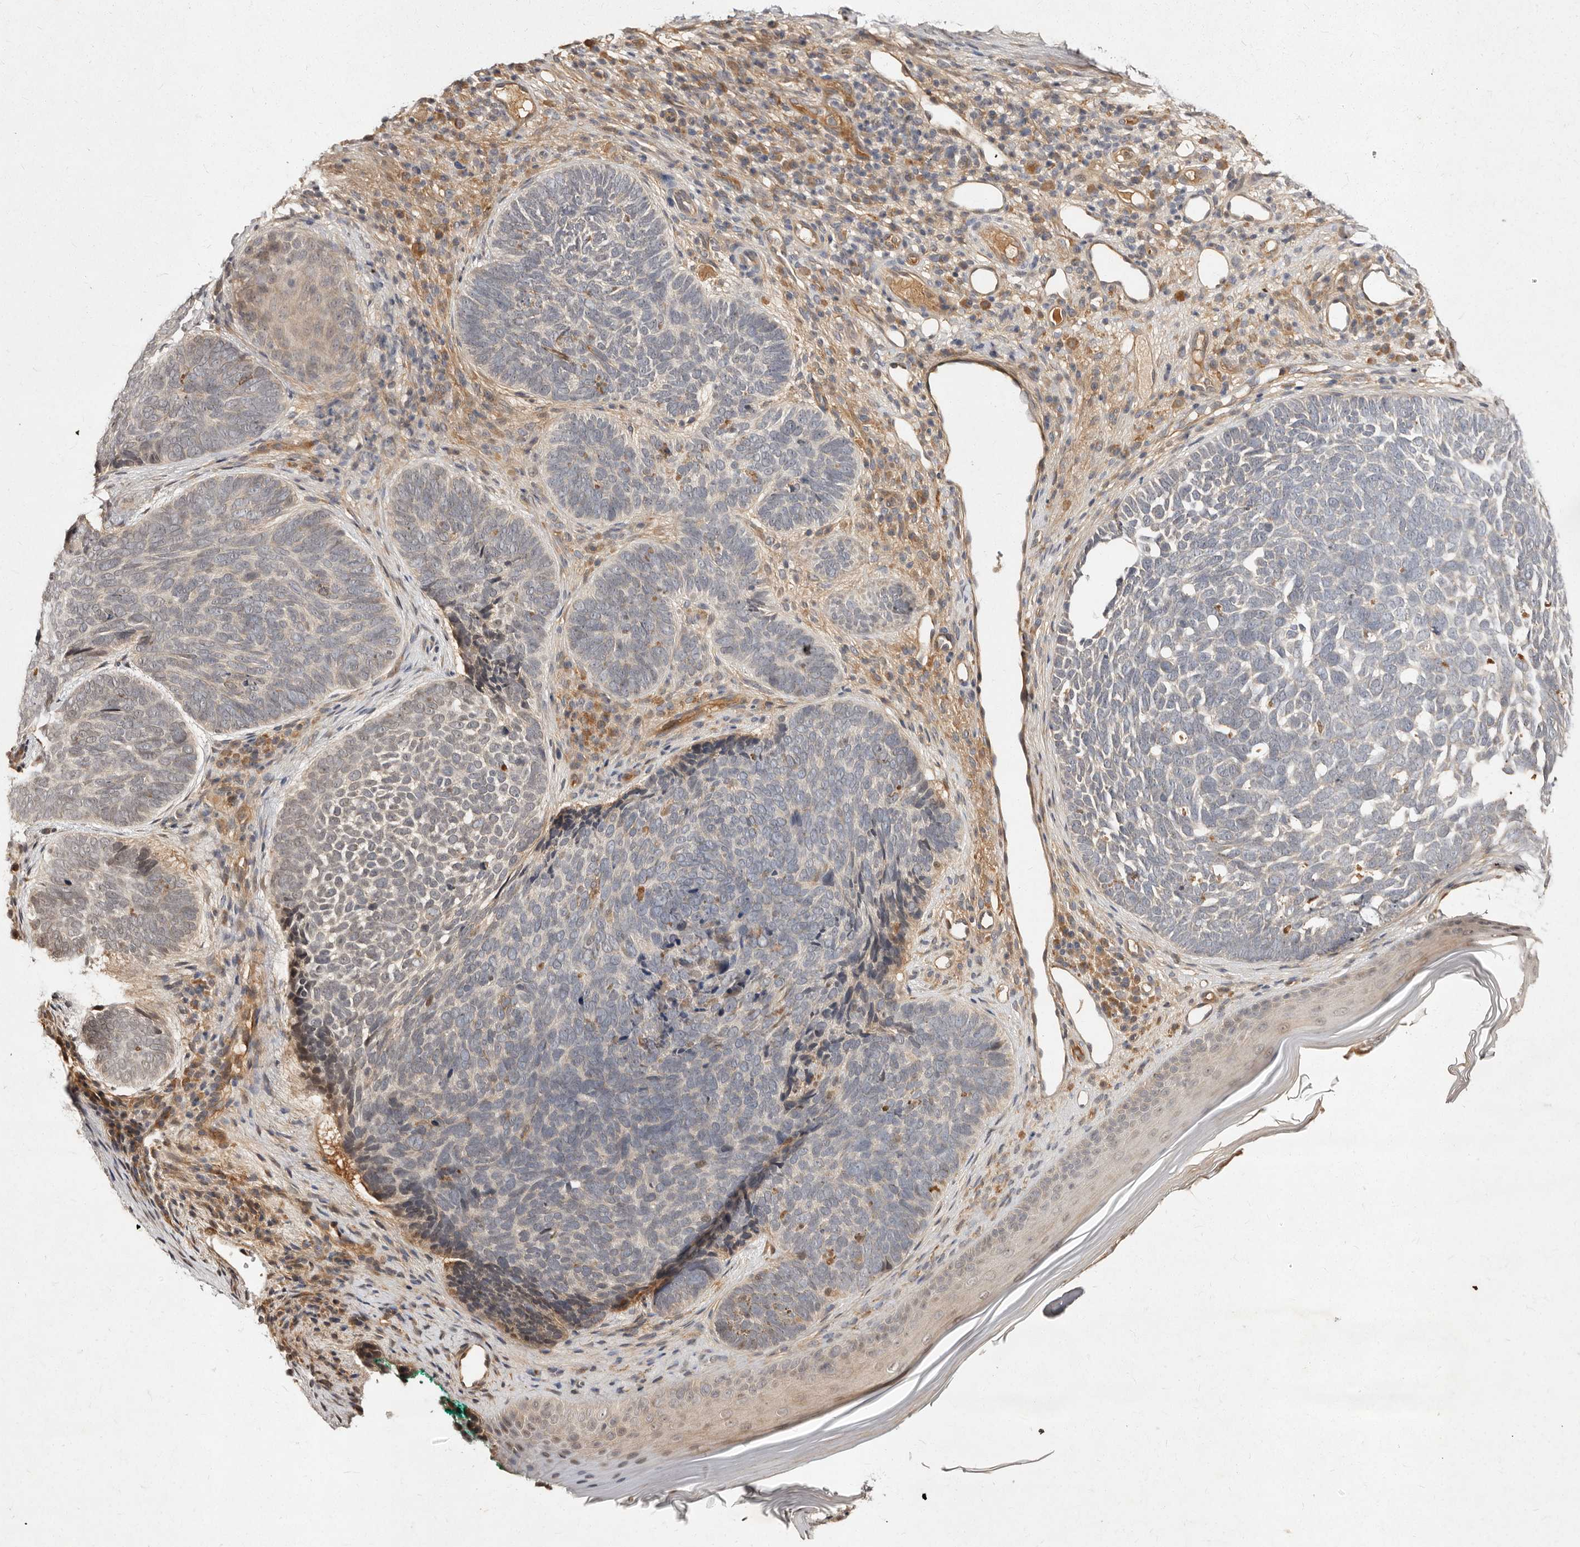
{"staining": {"intensity": "weak", "quantity": "<25%", "location": "cytoplasmic/membranous"}, "tissue": "skin cancer", "cell_type": "Tumor cells", "image_type": "cancer", "snomed": [{"axis": "morphology", "description": "Basal cell carcinoma"}, {"axis": "topography", "description": "Skin"}], "caption": "Immunohistochemistry photomicrograph of human skin cancer stained for a protein (brown), which demonstrates no expression in tumor cells. (DAB (3,3'-diaminobenzidine) IHC with hematoxylin counter stain).", "gene": "LCORL", "patient": {"sex": "female", "age": 85}}